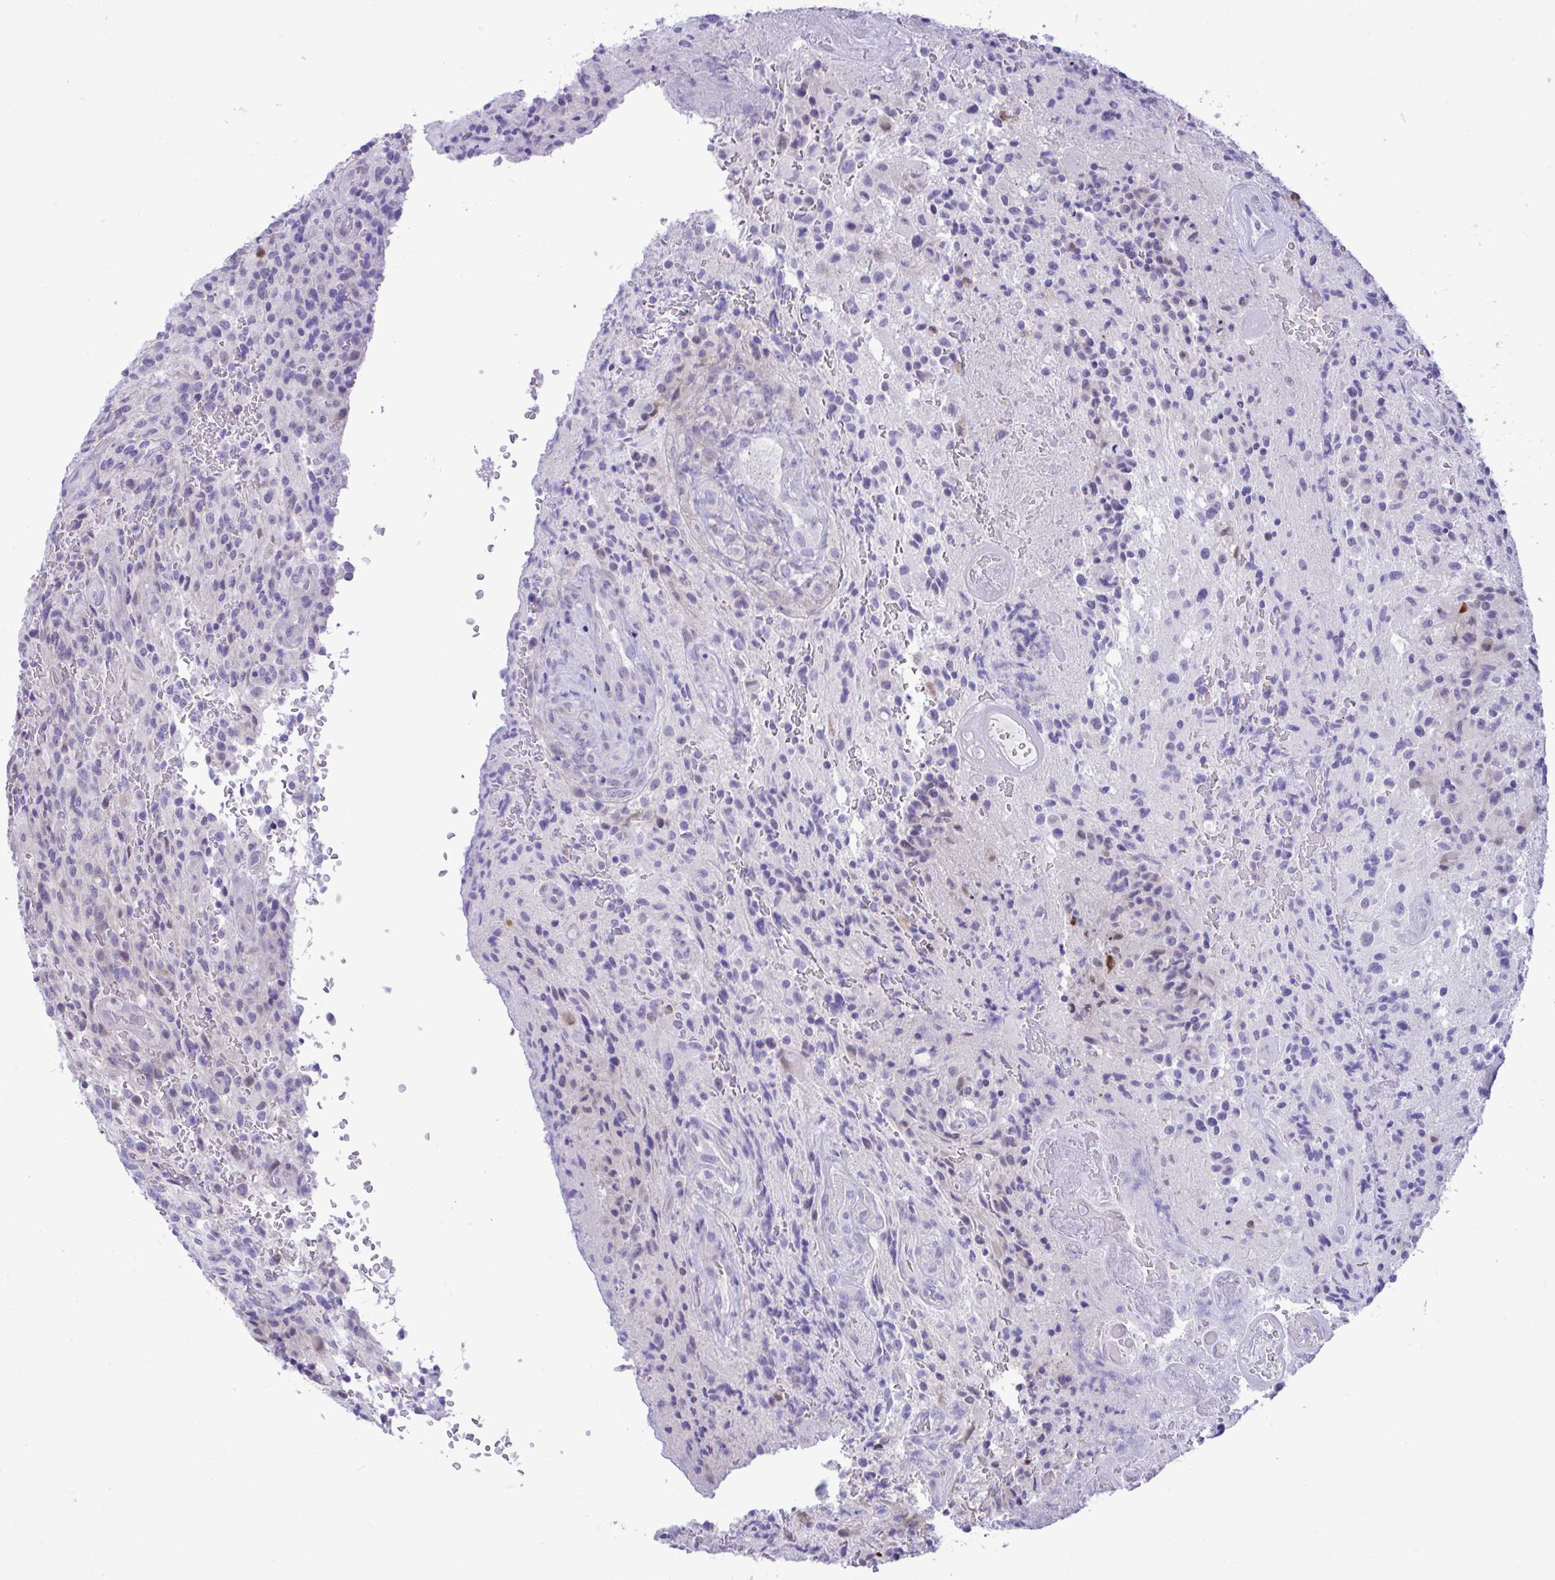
{"staining": {"intensity": "negative", "quantity": "none", "location": "none"}, "tissue": "glioma", "cell_type": "Tumor cells", "image_type": "cancer", "snomed": [{"axis": "morphology", "description": "Normal tissue, NOS"}, {"axis": "morphology", "description": "Glioma, malignant, High grade"}, {"axis": "topography", "description": "Cerebral cortex"}], "caption": "The micrograph shows no staining of tumor cells in glioma. (DAB (3,3'-diaminobenzidine) immunohistochemistry (IHC) visualized using brightfield microscopy, high magnification).", "gene": "ZNF485", "patient": {"sex": "male", "age": 56}}